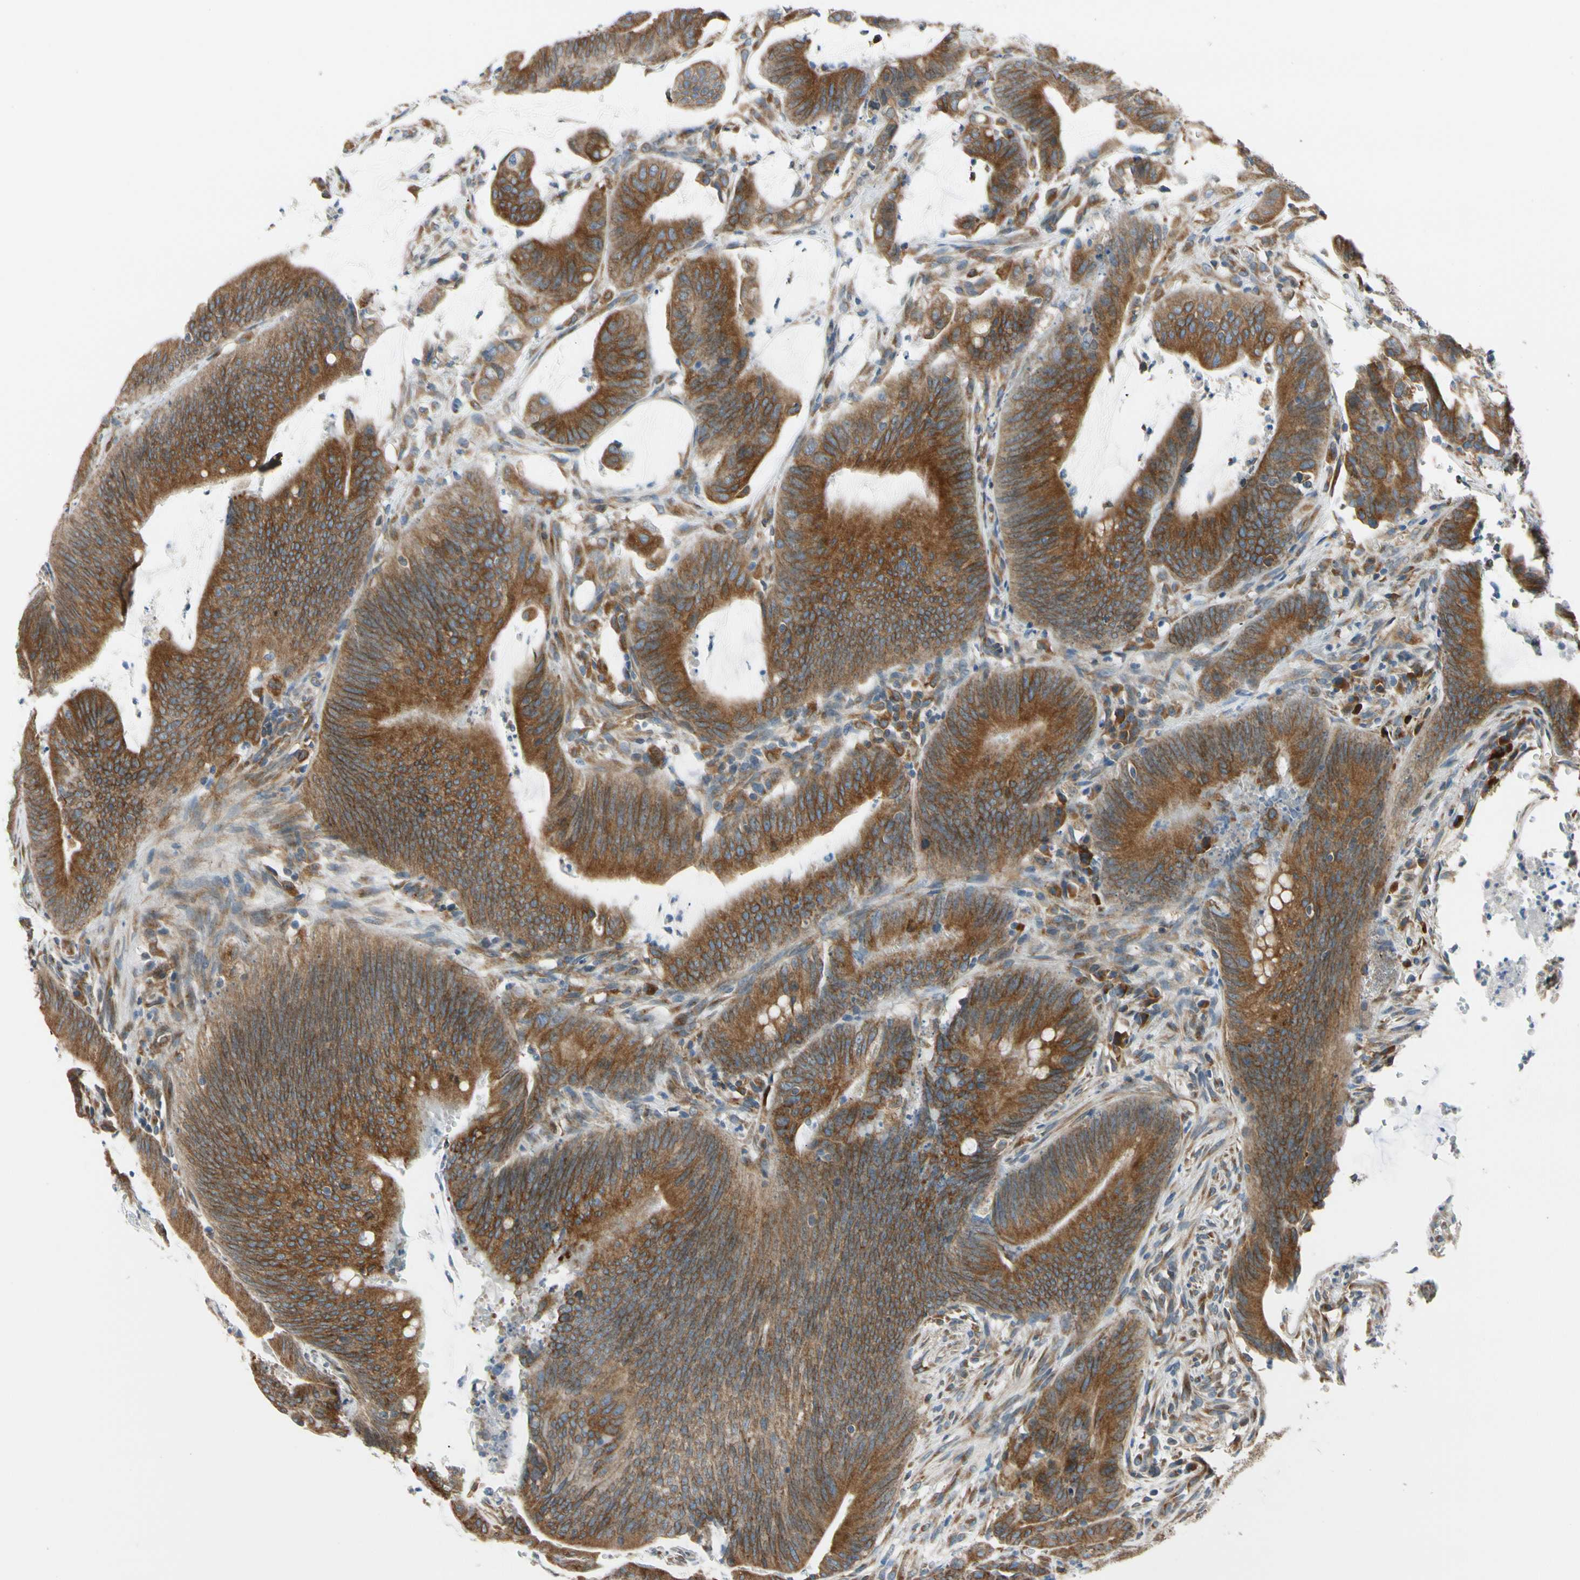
{"staining": {"intensity": "strong", "quantity": ">75%", "location": "cytoplasmic/membranous"}, "tissue": "colorectal cancer", "cell_type": "Tumor cells", "image_type": "cancer", "snomed": [{"axis": "morphology", "description": "Adenocarcinoma, NOS"}, {"axis": "topography", "description": "Rectum"}], "caption": "Tumor cells reveal strong cytoplasmic/membranous staining in about >75% of cells in adenocarcinoma (colorectal). (DAB = brown stain, brightfield microscopy at high magnification).", "gene": "CLCC1", "patient": {"sex": "female", "age": 66}}